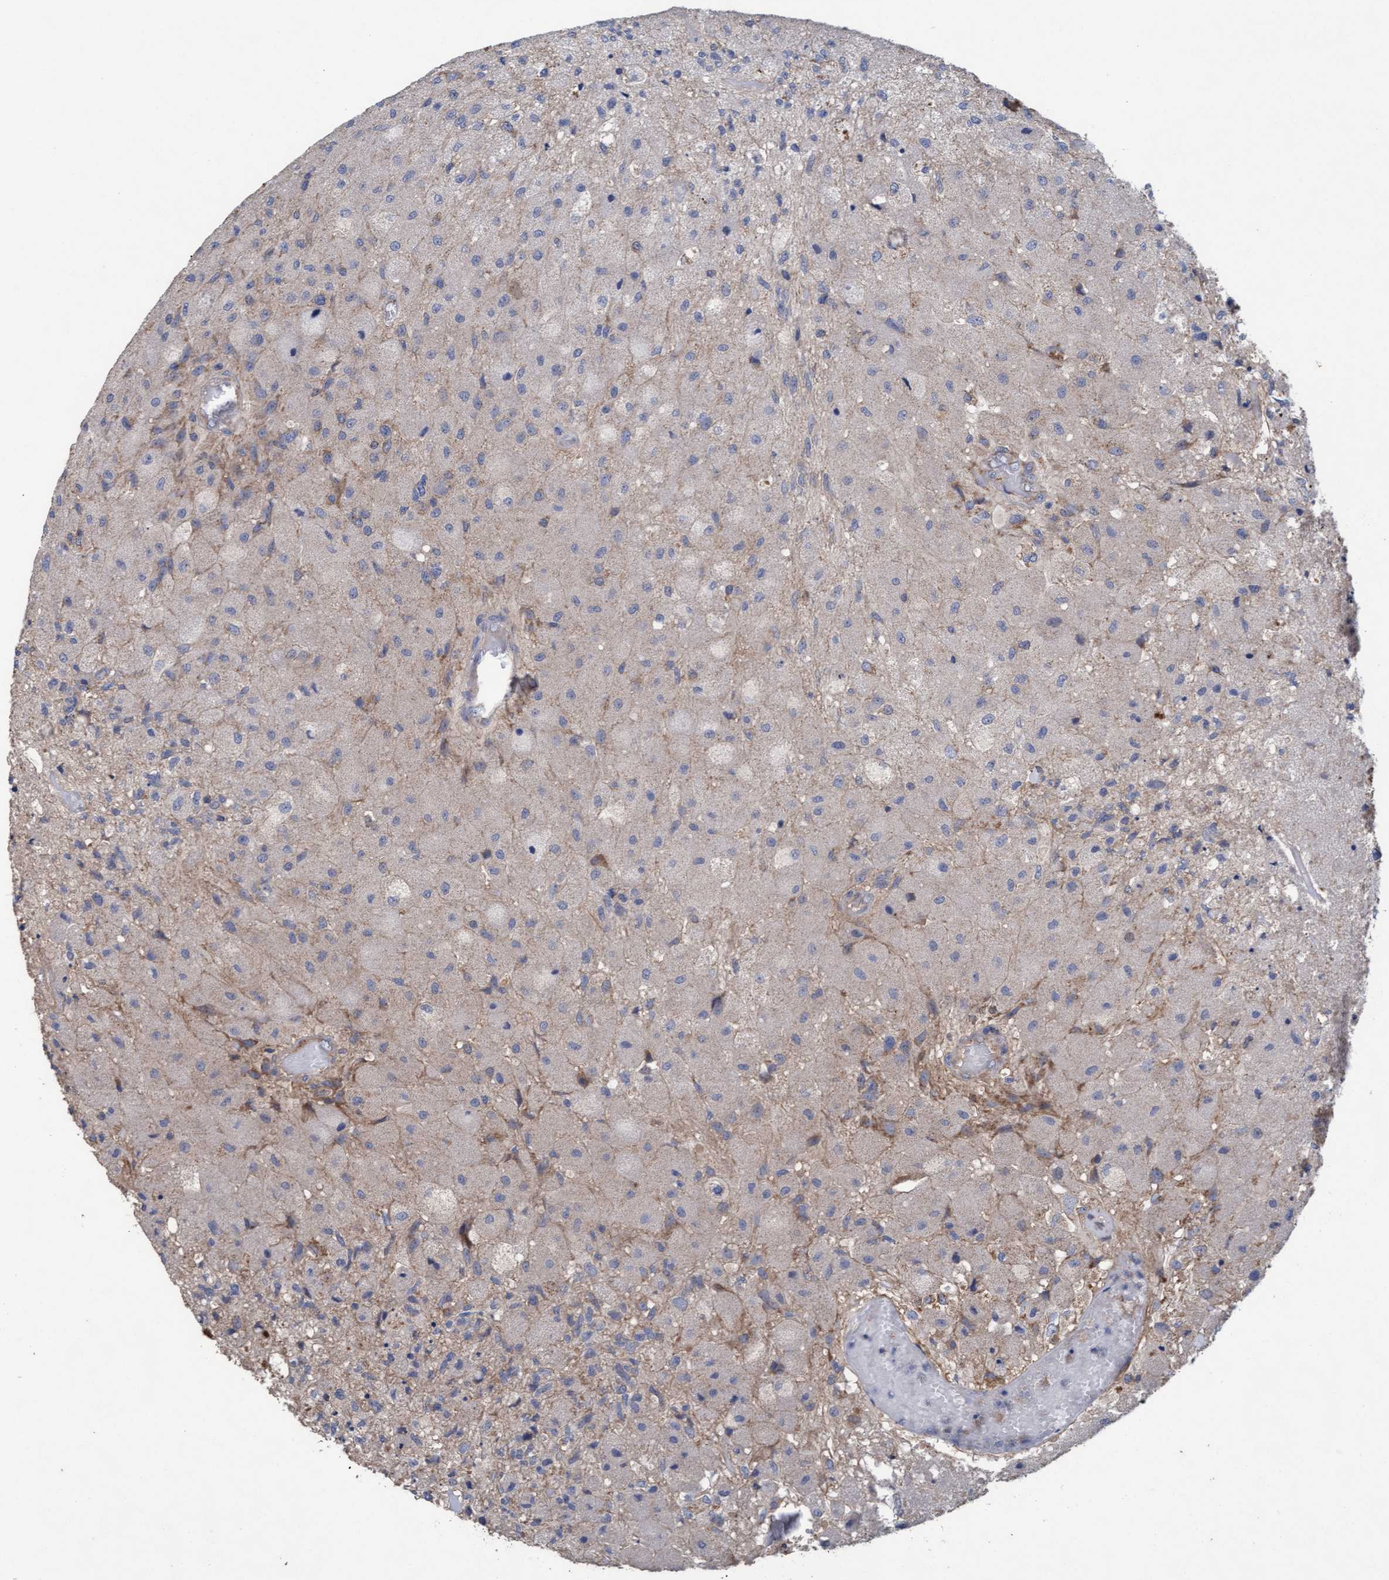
{"staining": {"intensity": "negative", "quantity": "none", "location": "none"}, "tissue": "glioma", "cell_type": "Tumor cells", "image_type": "cancer", "snomed": [{"axis": "morphology", "description": "Normal tissue, NOS"}, {"axis": "morphology", "description": "Glioma, malignant, High grade"}, {"axis": "topography", "description": "Cerebral cortex"}], "caption": "Malignant glioma (high-grade) was stained to show a protein in brown. There is no significant positivity in tumor cells. (Stains: DAB (3,3'-diaminobenzidine) immunohistochemistry (IHC) with hematoxylin counter stain, Microscopy: brightfield microscopy at high magnification).", "gene": "MRPL38", "patient": {"sex": "male", "age": 77}}